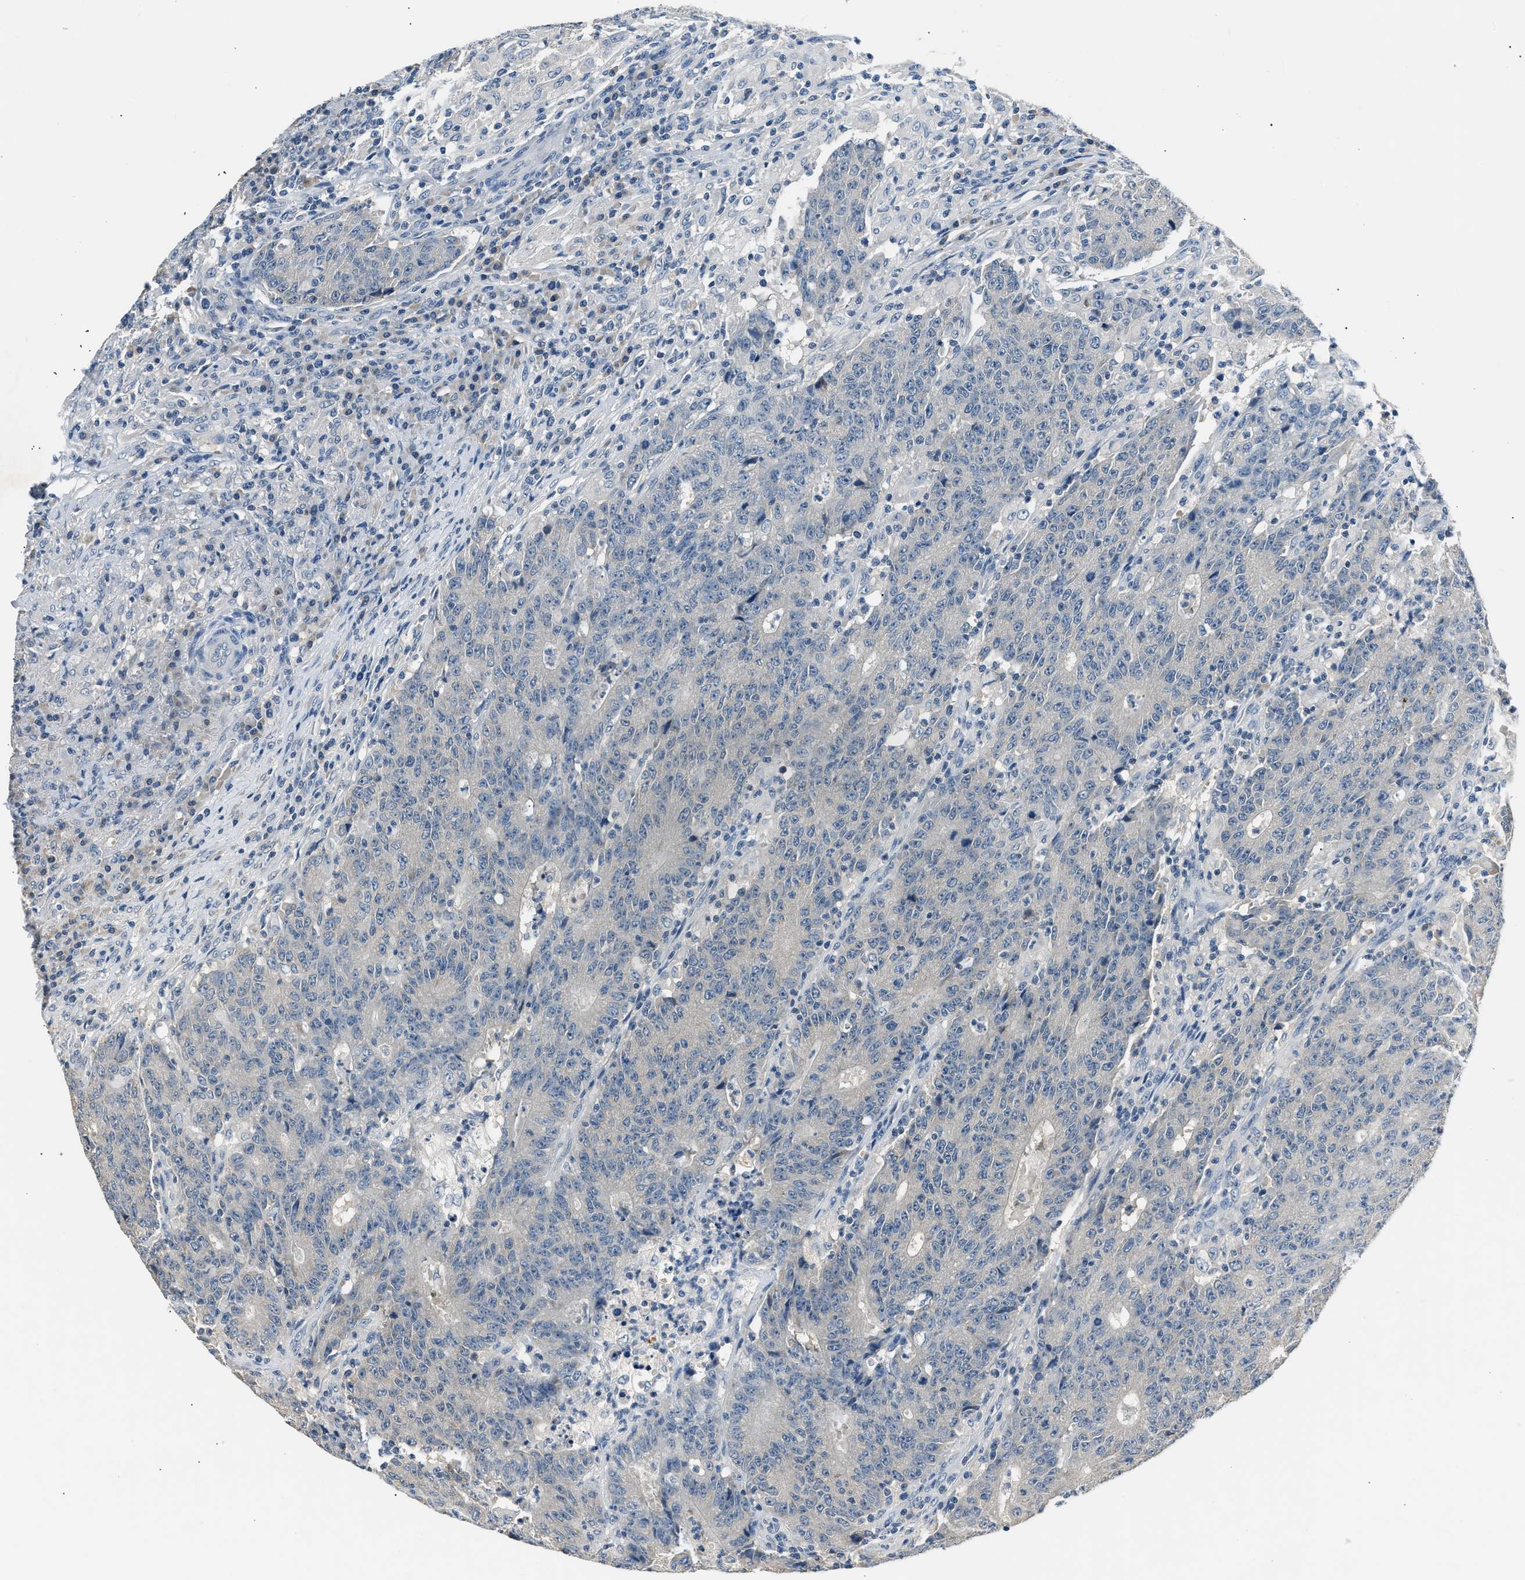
{"staining": {"intensity": "negative", "quantity": "none", "location": "none"}, "tissue": "colorectal cancer", "cell_type": "Tumor cells", "image_type": "cancer", "snomed": [{"axis": "morphology", "description": "Normal tissue, NOS"}, {"axis": "morphology", "description": "Adenocarcinoma, NOS"}, {"axis": "topography", "description": "Colon"}], "caption": "Colorectal cancer was stained to show a protein in brown. There is no significant staining in tumor cells.", "gene": "INHA", "patient": {"sex": "female", "age": 75}}